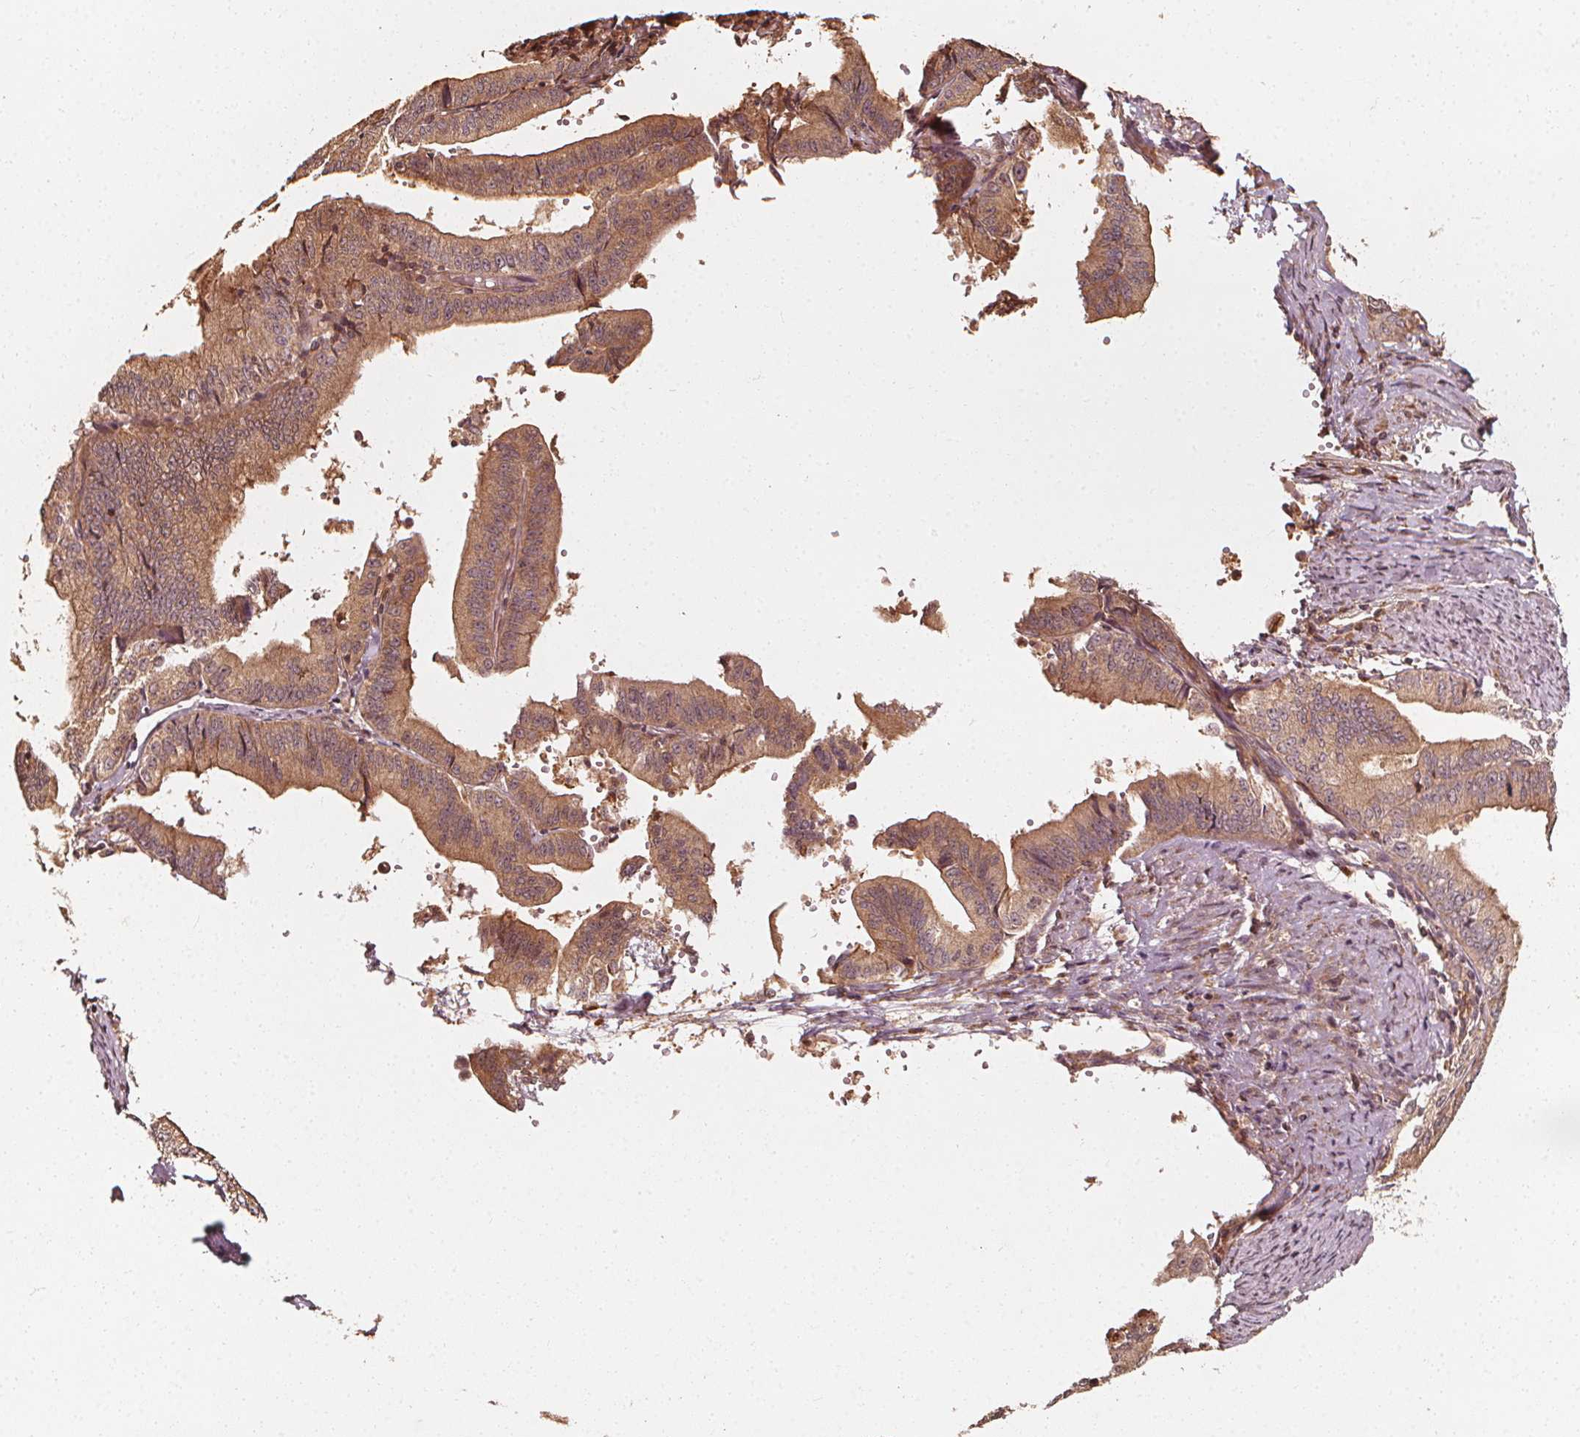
{"staining": {"intensity": "moderate", "quantity": ">75%", "location": "cytoplasmic/membranous"}, "tissue": "endometrial cancer", "cell_type": "Tumor cells", "image_type": "cancer", "snomed": [{"axis": "morphology", "description": "Adenocarcinoma, NOS"}, {"axis": "topography", "description": "Endometrium"}], "caption": "A brown stain highlights moderate cytoplasmic/membranous staining of a protein in human adenocarcinoma (endometrial) tumor cells.", "gene": "NPC1", "patient": {"sex": "female", "age": 65}}